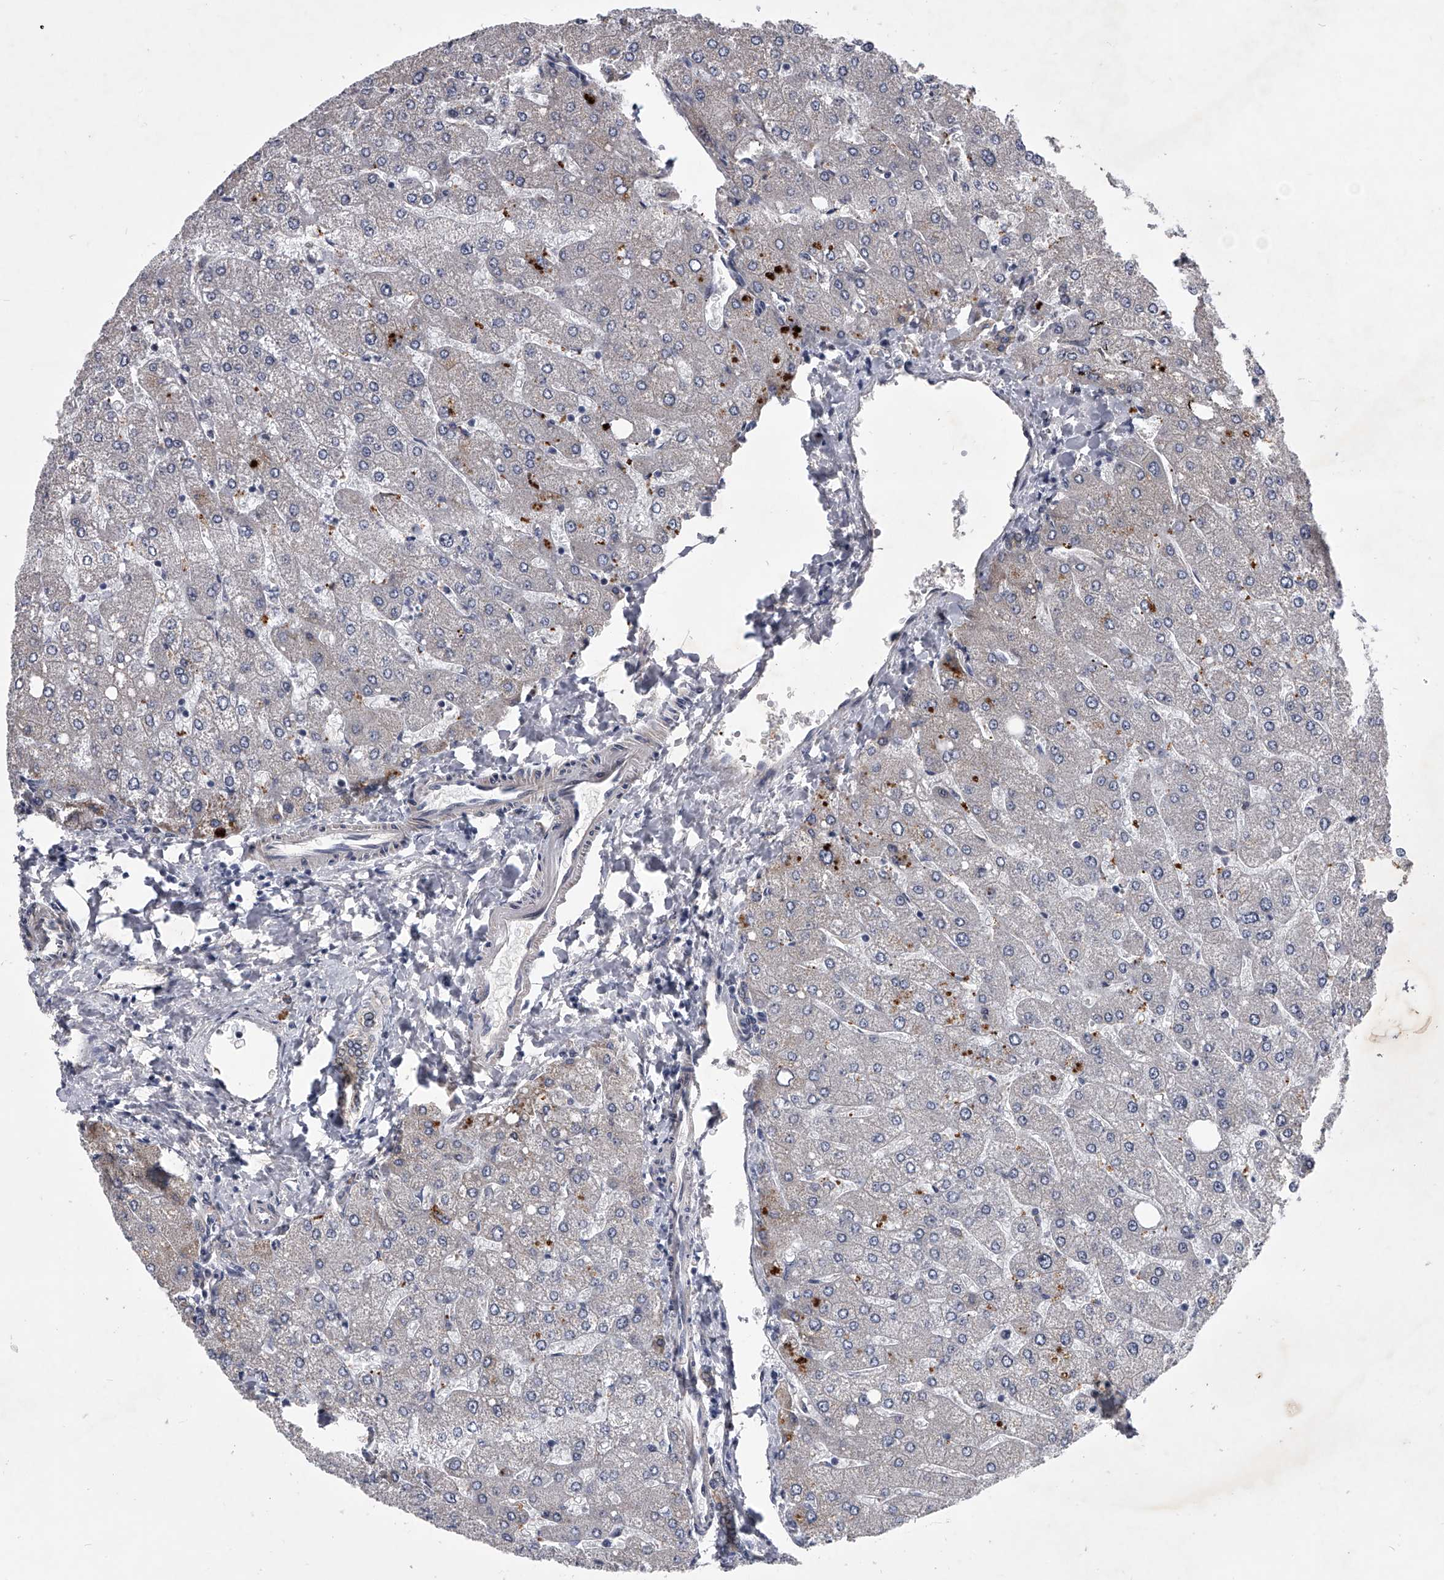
{"staining": {"intensity": "negative", "quantity": "none", "location": "none"}, "tissue": "liver", "cell_type": "Cholangiocytes", "image_type": "normal", "snomed": [{"axis": "morphology", "description": "Normal tissue, NOS"}, {"axis": "topography", "description": "Liver"}], "caption": "Immunohistochemical staining of normal human liver exhibits no significant staining in cholangiocytes.", "gene": "ZNF76", "patient": {"sex": "male", "age": 55}}